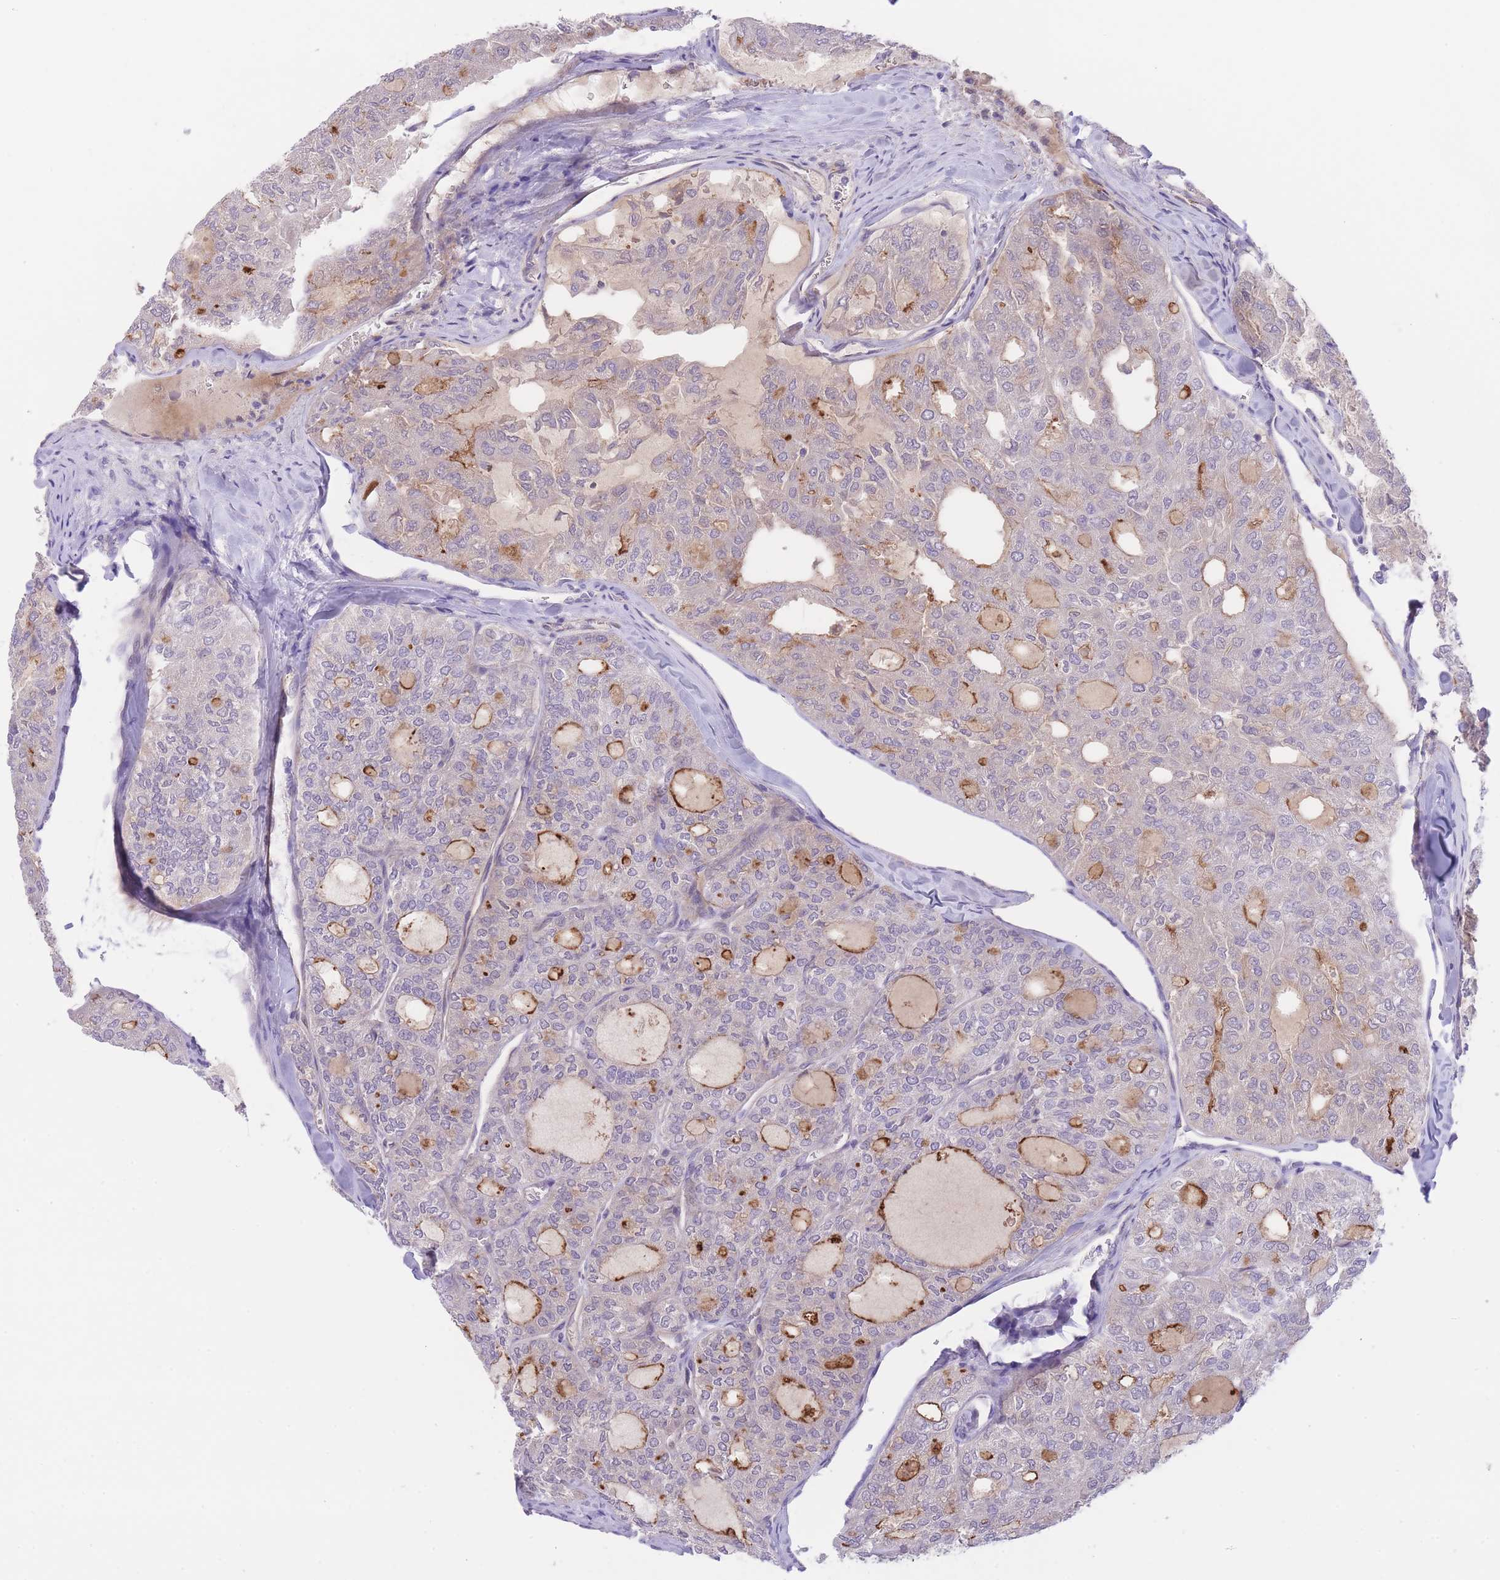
{"staining": {"intensity": "moderate", "quantity": "<25%", "location": "cytoplasmic/membranous"}, "tissue": "thyroid cancer", "cell_type": "Tumor cells", "image_type": "cancer", "snomed": [{"axis": "morphology", "description": "Follicular adenoma carcinoma, NOS"}, {"axis": "topography", "description": "Thyroid gland"}], "caption": "The photomicrograph displays staining of thyroid cancer (follicular adenoma carcinoma), revealing moderate cytoplasmic/membranous protein expression (brown color) within tumor cells.", "gene": "QTRT1", "patient": {"sex": "male", "age": 75}}